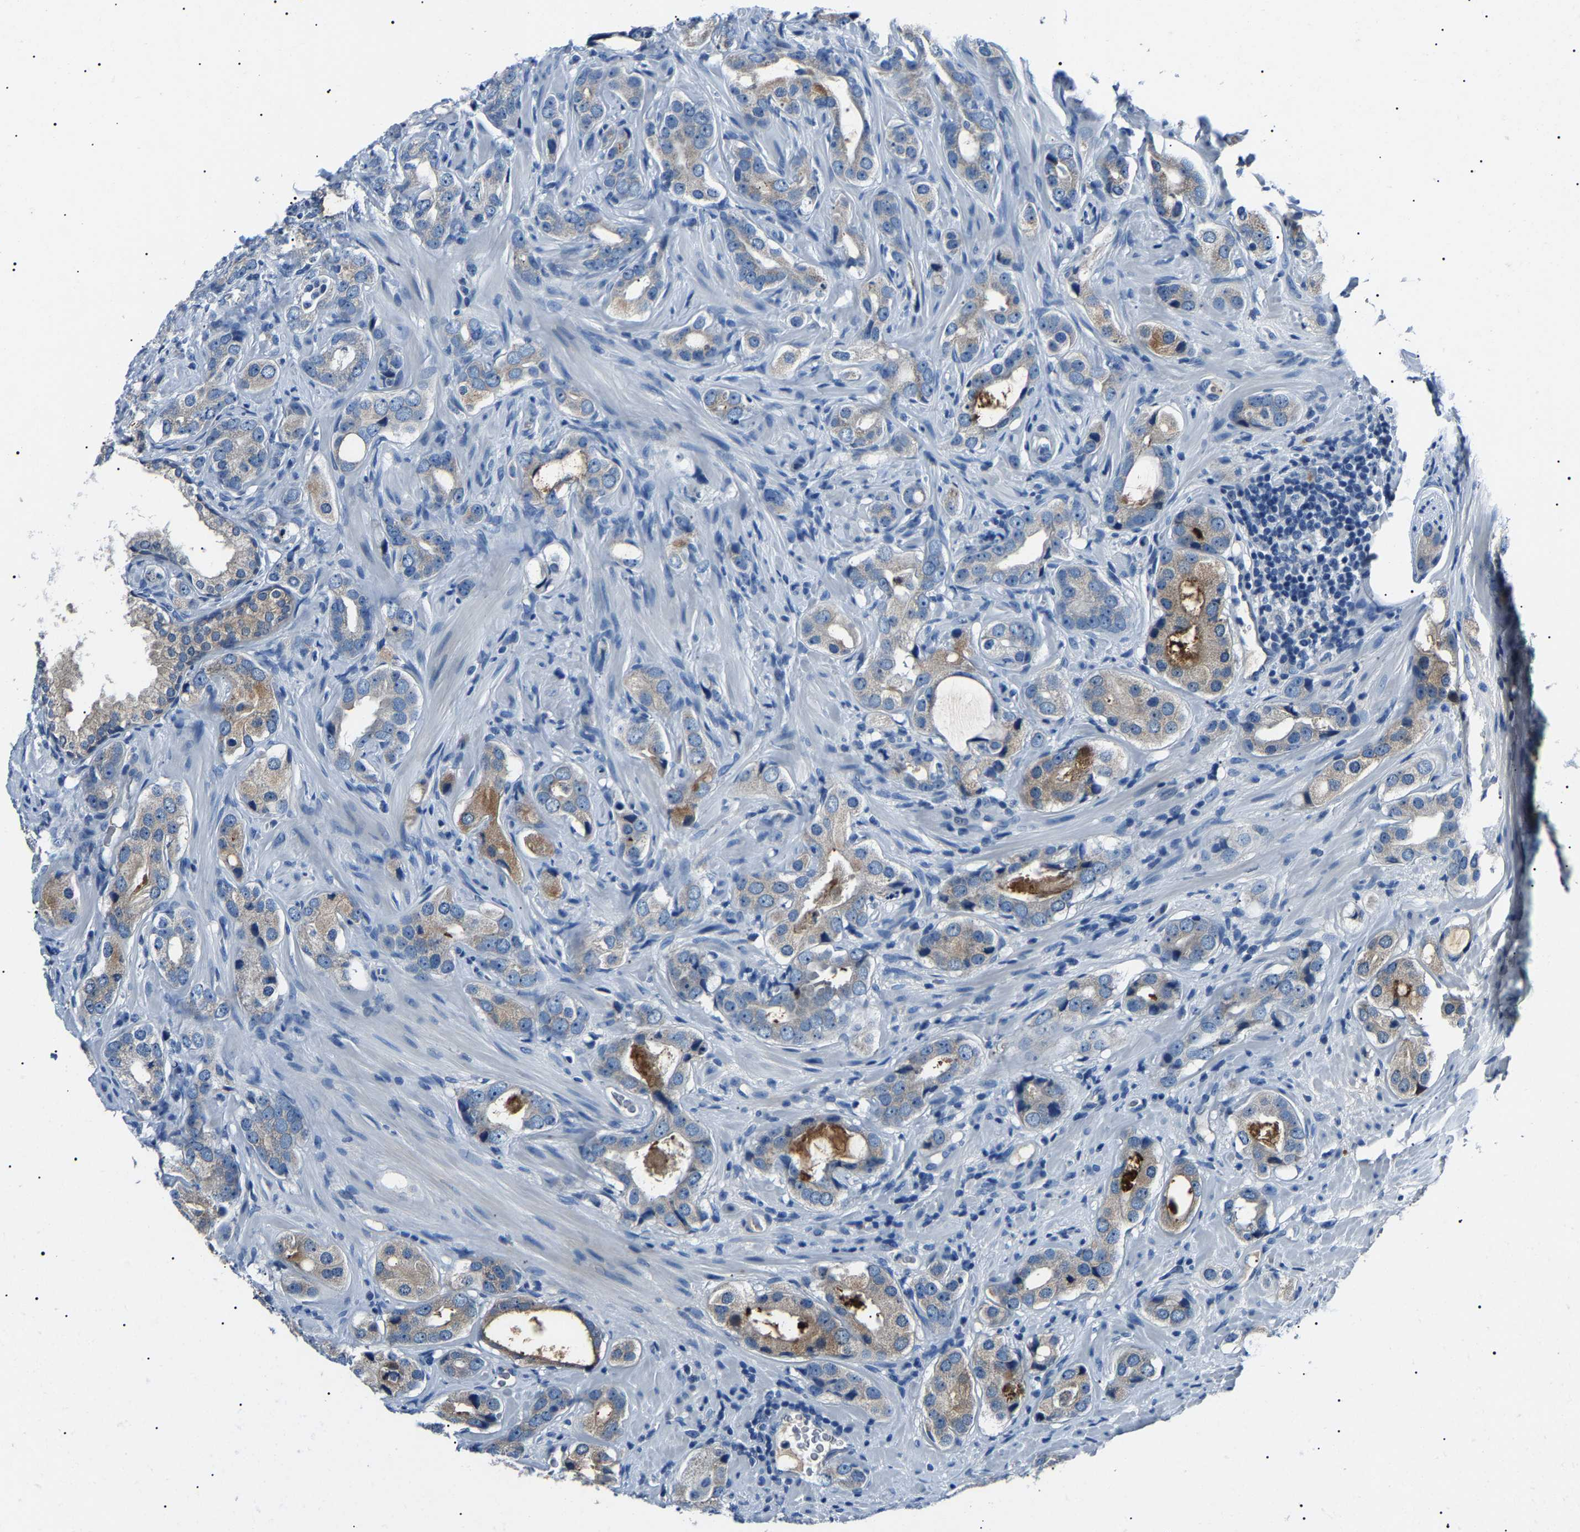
{"staining": {"intensity": "weak", "quantity": "<25%", "location": "cytoplasmic/membranous"}, "tissue": "prostate cancer", "cell_type": "Tumor cells", "image_type": "cancer", "snomed": [{"axis": "morphology", "description": "Adenocarcinoma, High grade"}, {"axis": "topography", "description": "Prostate"}], "caption": "Tumor cells are negative for brown protein staining in prostate cancer (high-grade adenocarcinoma).", "gene": "KLK15", "patient": {"sex": "male", "age": 63}}